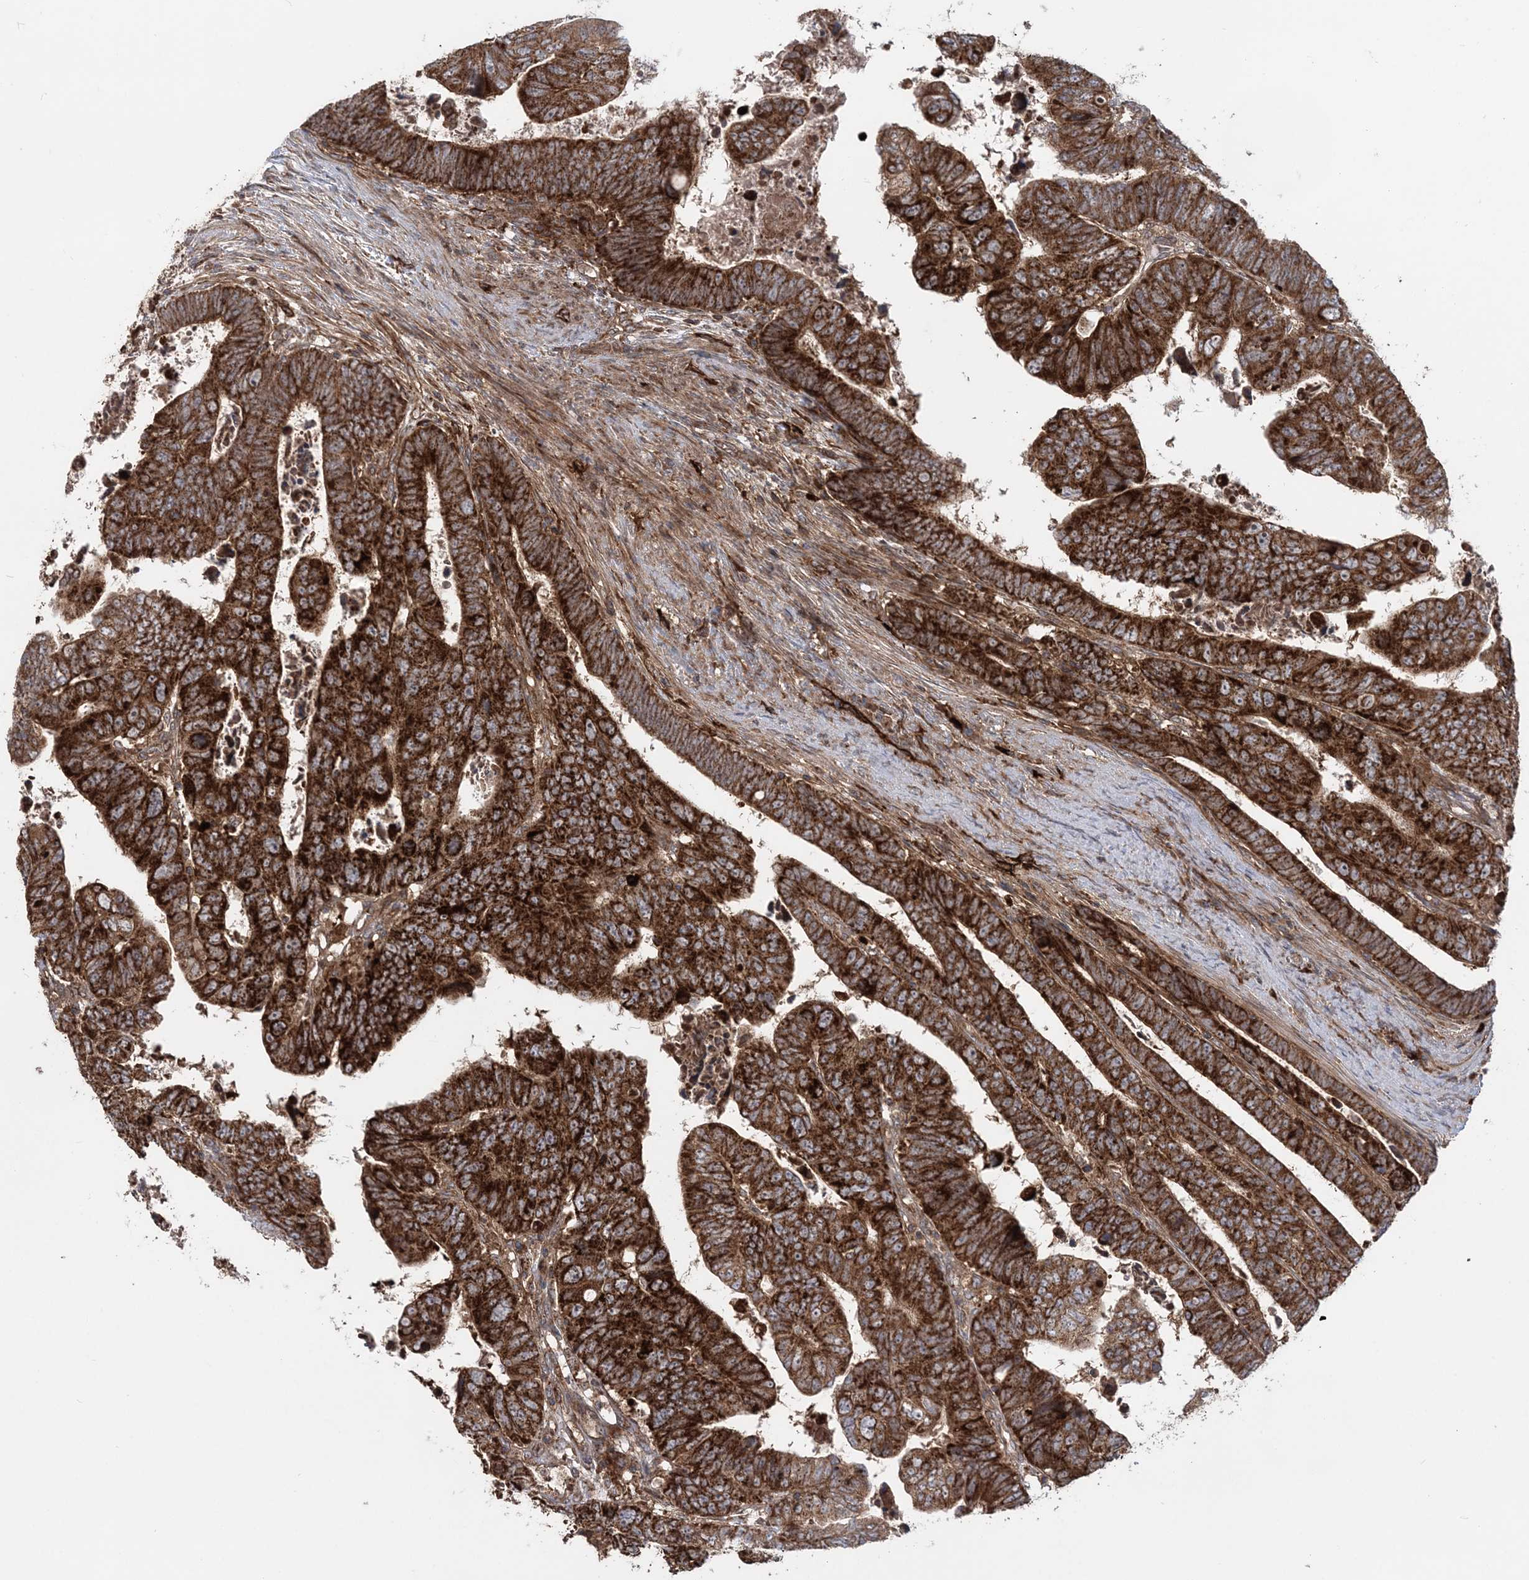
{"staining": {"intensity": "strong", "quantity": ">75%", "location": "cytoplasmic/membranous"}, "tissue": "colorectal cancer", "cell_type": "Tumor cells", "image_type": "cancer", "snomed": [{"axis": "morphology", "description": "Normal tissue, NOS"}, {"axis": "morphology", "description": "Adenocarcinoma, NOS"}, {"axis": "topography", "description": "Rectum"}], "caption": "Colorectal cancer was stained to show a protein in brown. There is high levels of strong cytoplasmic/membranous staining in about >75% of tumor cells. (brown staining indicates protein expression, while blue staining denotes nuclei).", "gene": "LRPPRC", "patient": {"sex": "female", "age": 65}}